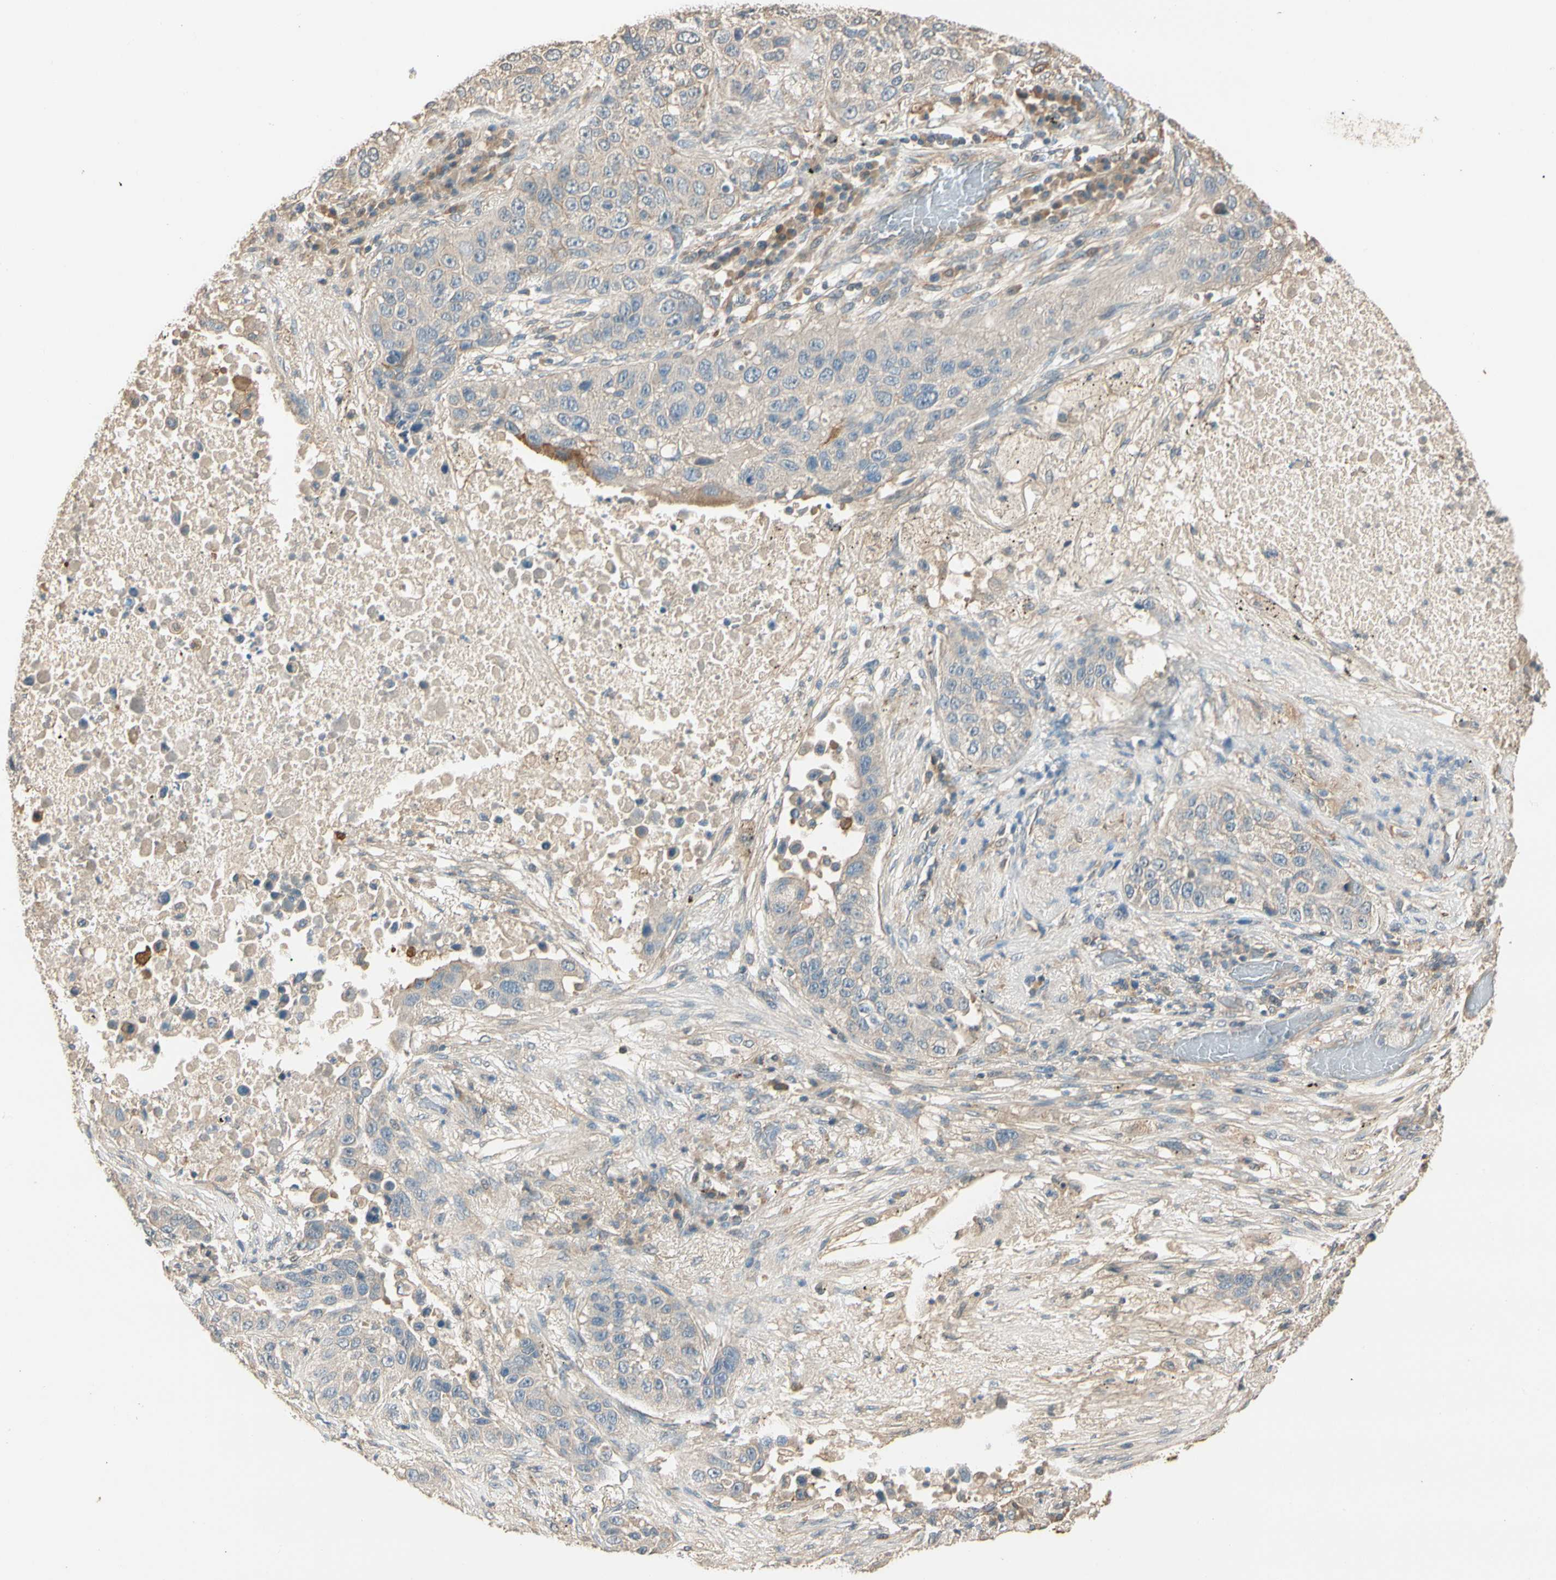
{"staining": {"intensity": "weak", "quantity": "25%-75%", "location": "cytoplasmic/membranous"}, "tissue": "lung cancer", "cell_type": "Tumor cells", "image_type": "cancer", "snomed": [{"axis": "morphology", "description": "Squamous cell carcinoma, NOS"}, {"axis": "topography", "description": "Lung"}], "caption": "Lung squamous cell carcinoma was stained to show a protein in brown. There is low levels of weak cytoplasmic/membranous staining in about 25%-75% of tumor cells.", "gene": "CDH6", "patient": {"sex": "male", "age": 57}}